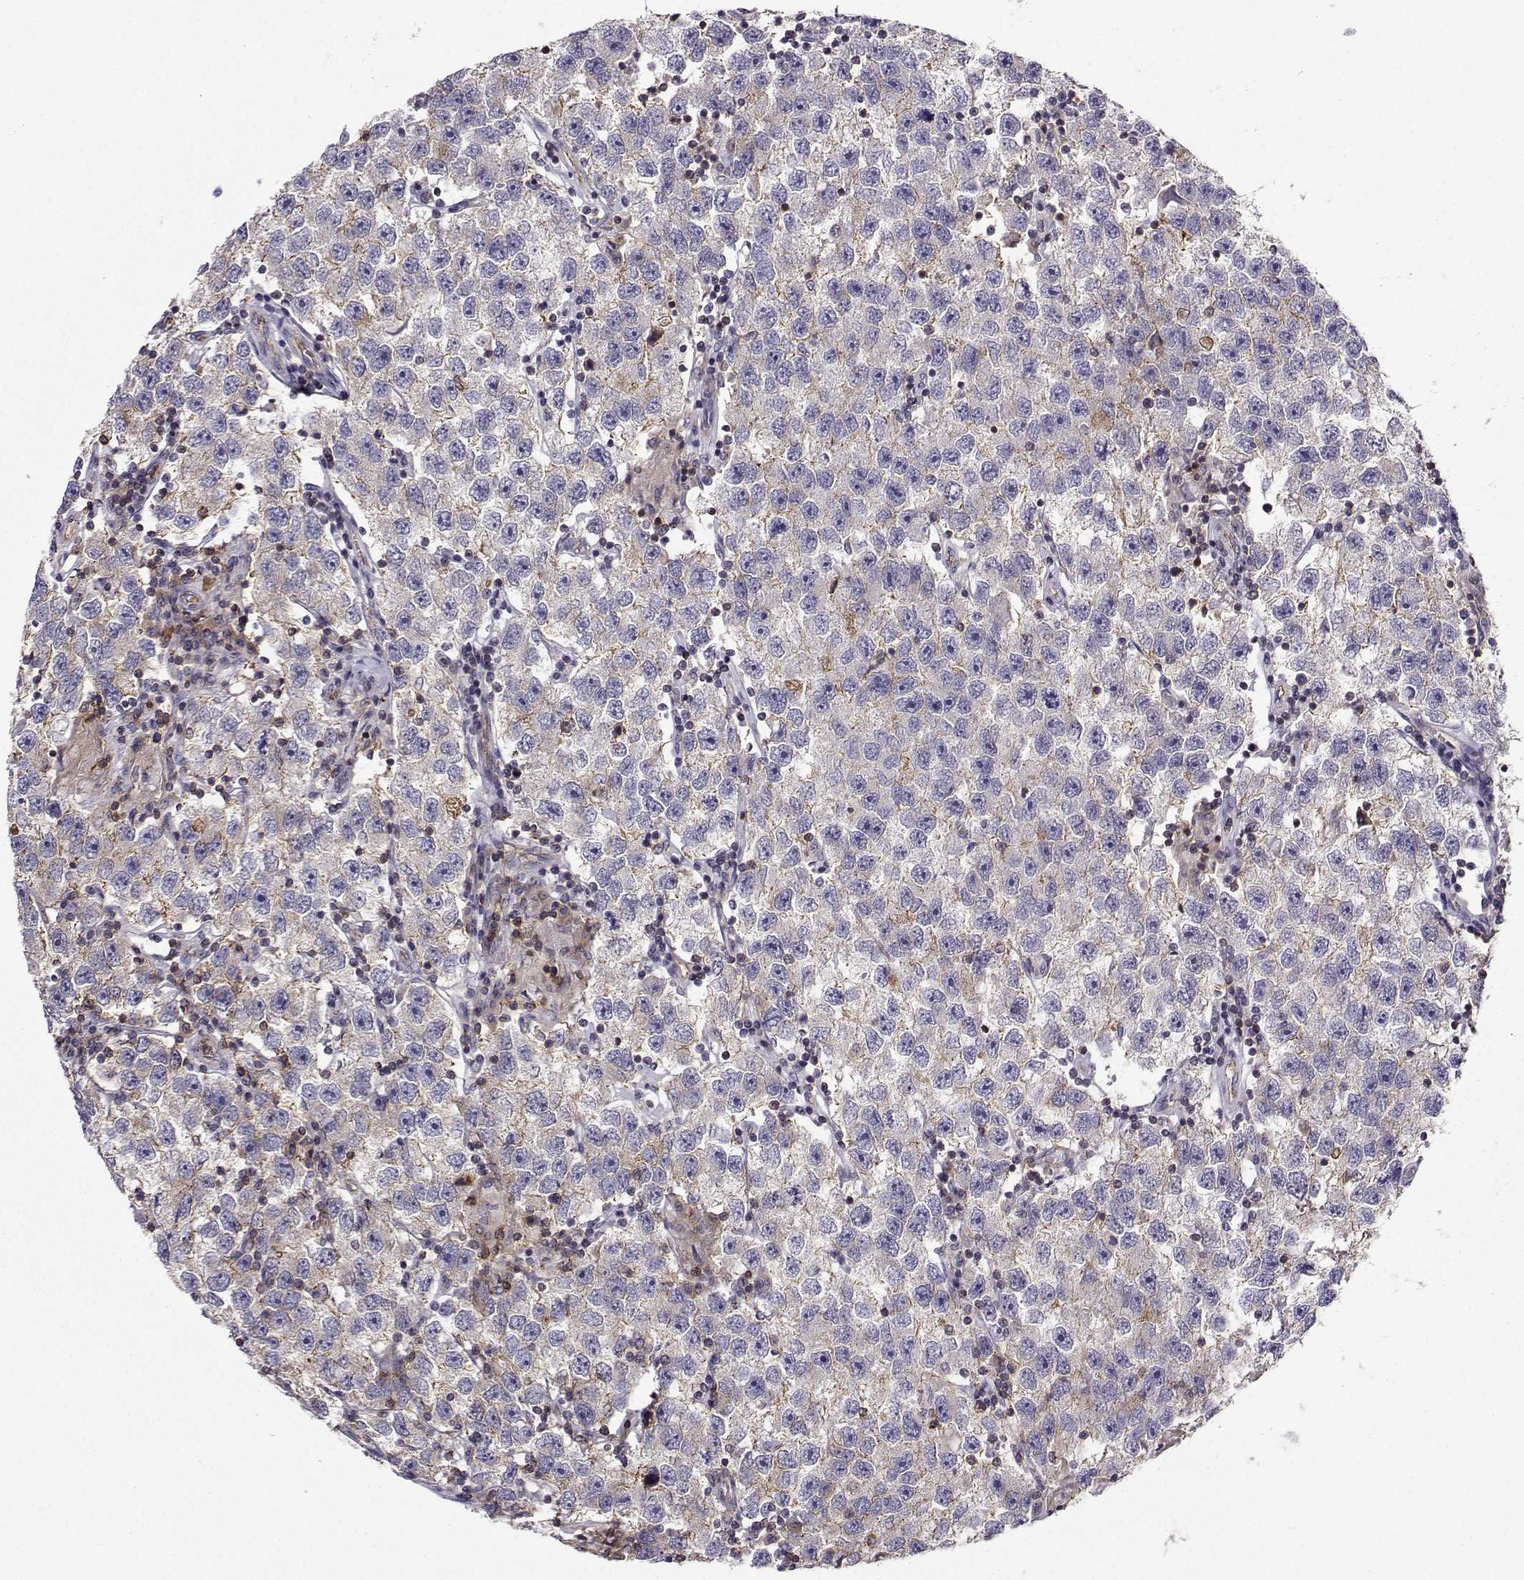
{"staining": {"intensity": "strong", "quantity": "<25%", "location": "cytoplasmic/membranous"}, "tissue": "testis cancer", "cell_type": "Tumor cells", "image_type": "cancer", "snomed": [{"axis": "morphology", "description": "Seminoma, NOS"}, {"axis": "topography", "description": "Testis"}], "caption": "Human seminoma (testis) stained with a brown dye demonstrates strong cytoplasmic/membranous positive positivity in approximately <25% of tumor cells.", "gene": "ITGB8", "patient": {"sex": "male", "age": 26}}